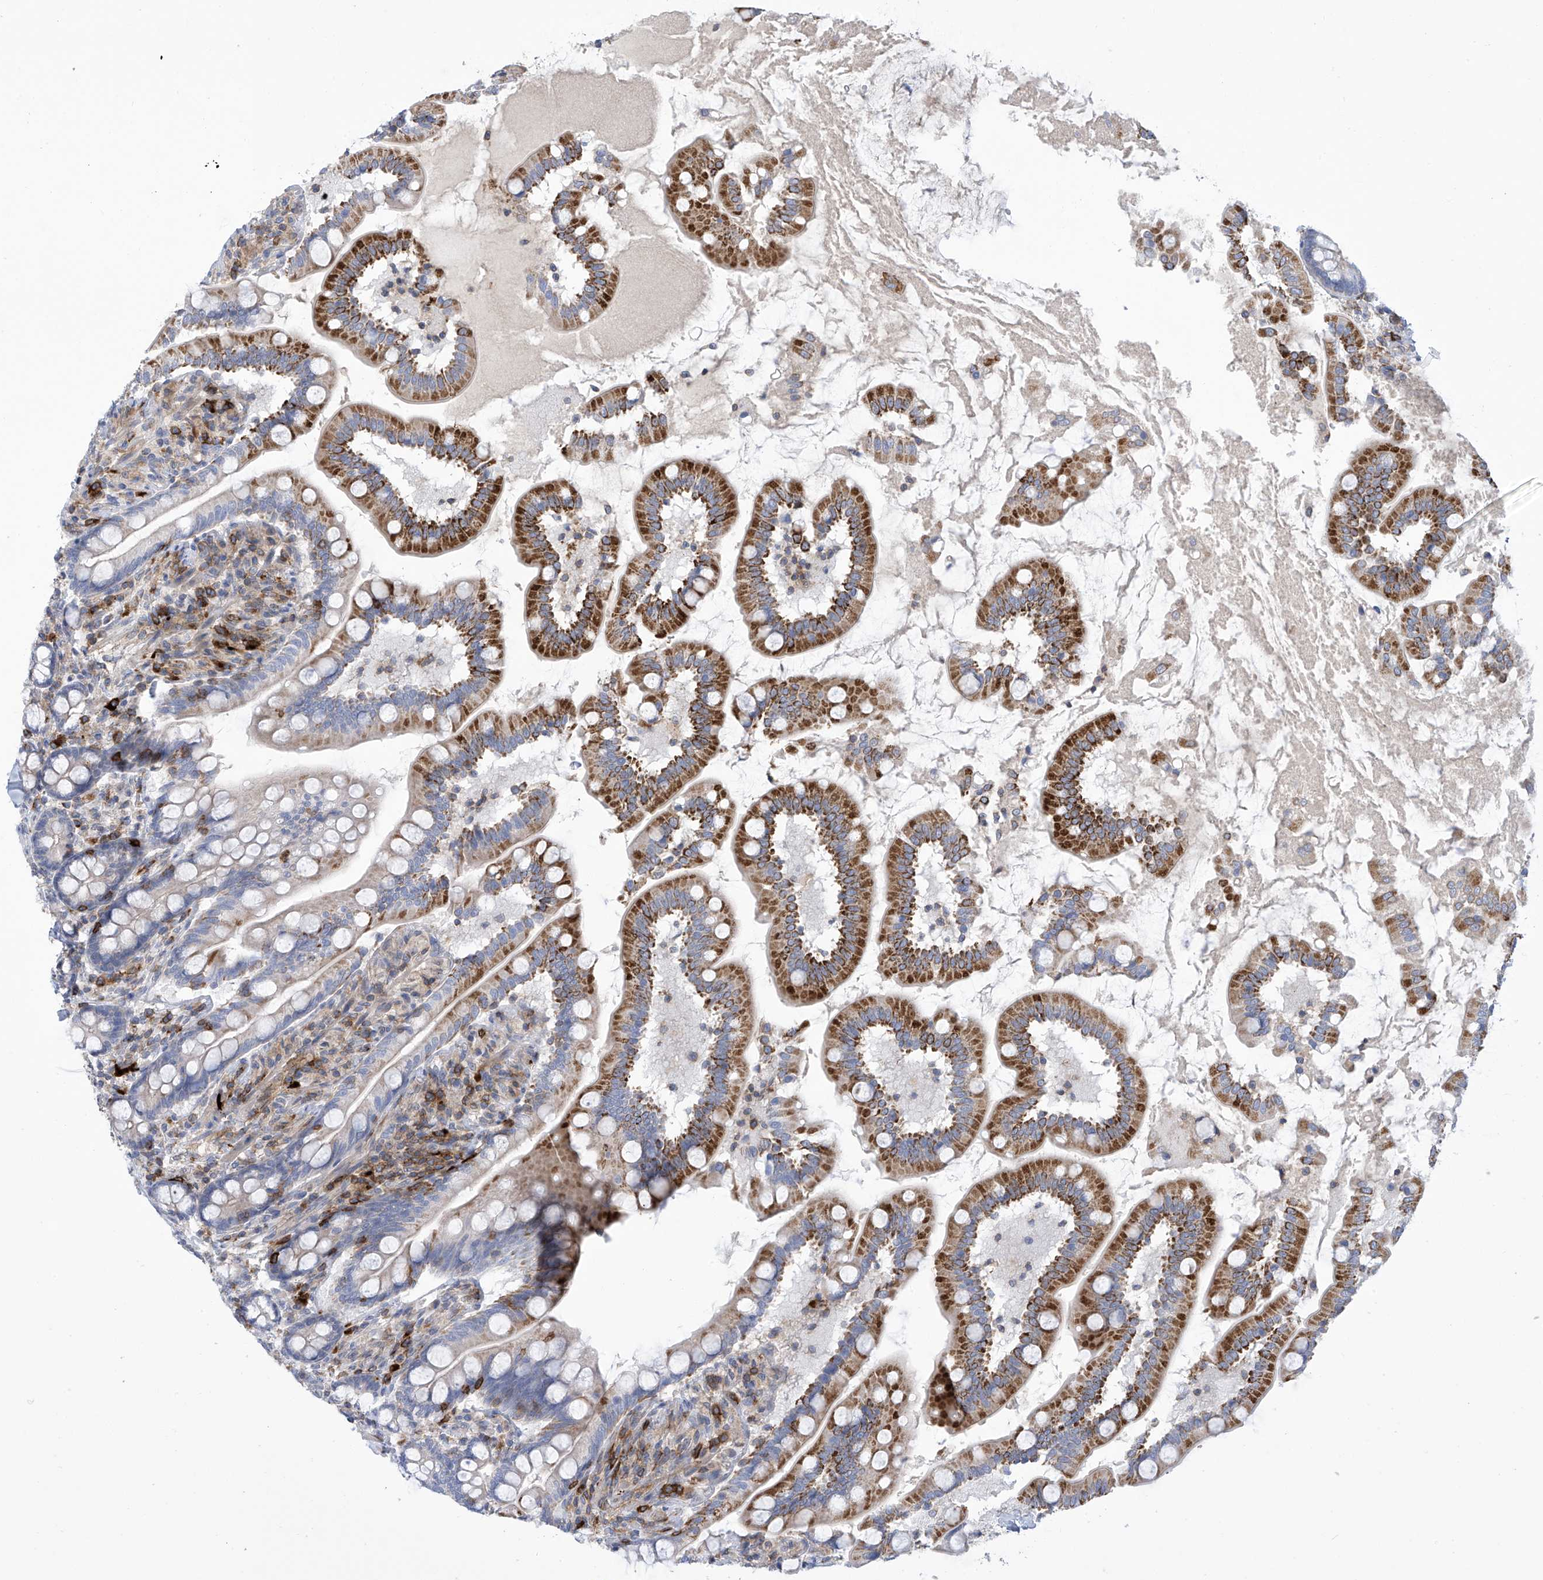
{"staining": {"intensity": "moderate", "quantity": "25%-75%", "location": "cytoplasmic/membranous"}, "tissue": "small intestine", "cell_type": "Glandular cells", "image_type": "normal", "snomed": [{"axis": "morphology", "description": "Normal tissue, NOS"}, {"axis": "topography", "description": "Small intestine"}], "caption": "This image displays IHC staining of unremarkable small intestine, with medium moderate cytoplasmic/membranous expression in approximately 25%-75% of glandular cells.", "gene": "IBA57", "patient": {"sex": "female", "age": 64}}